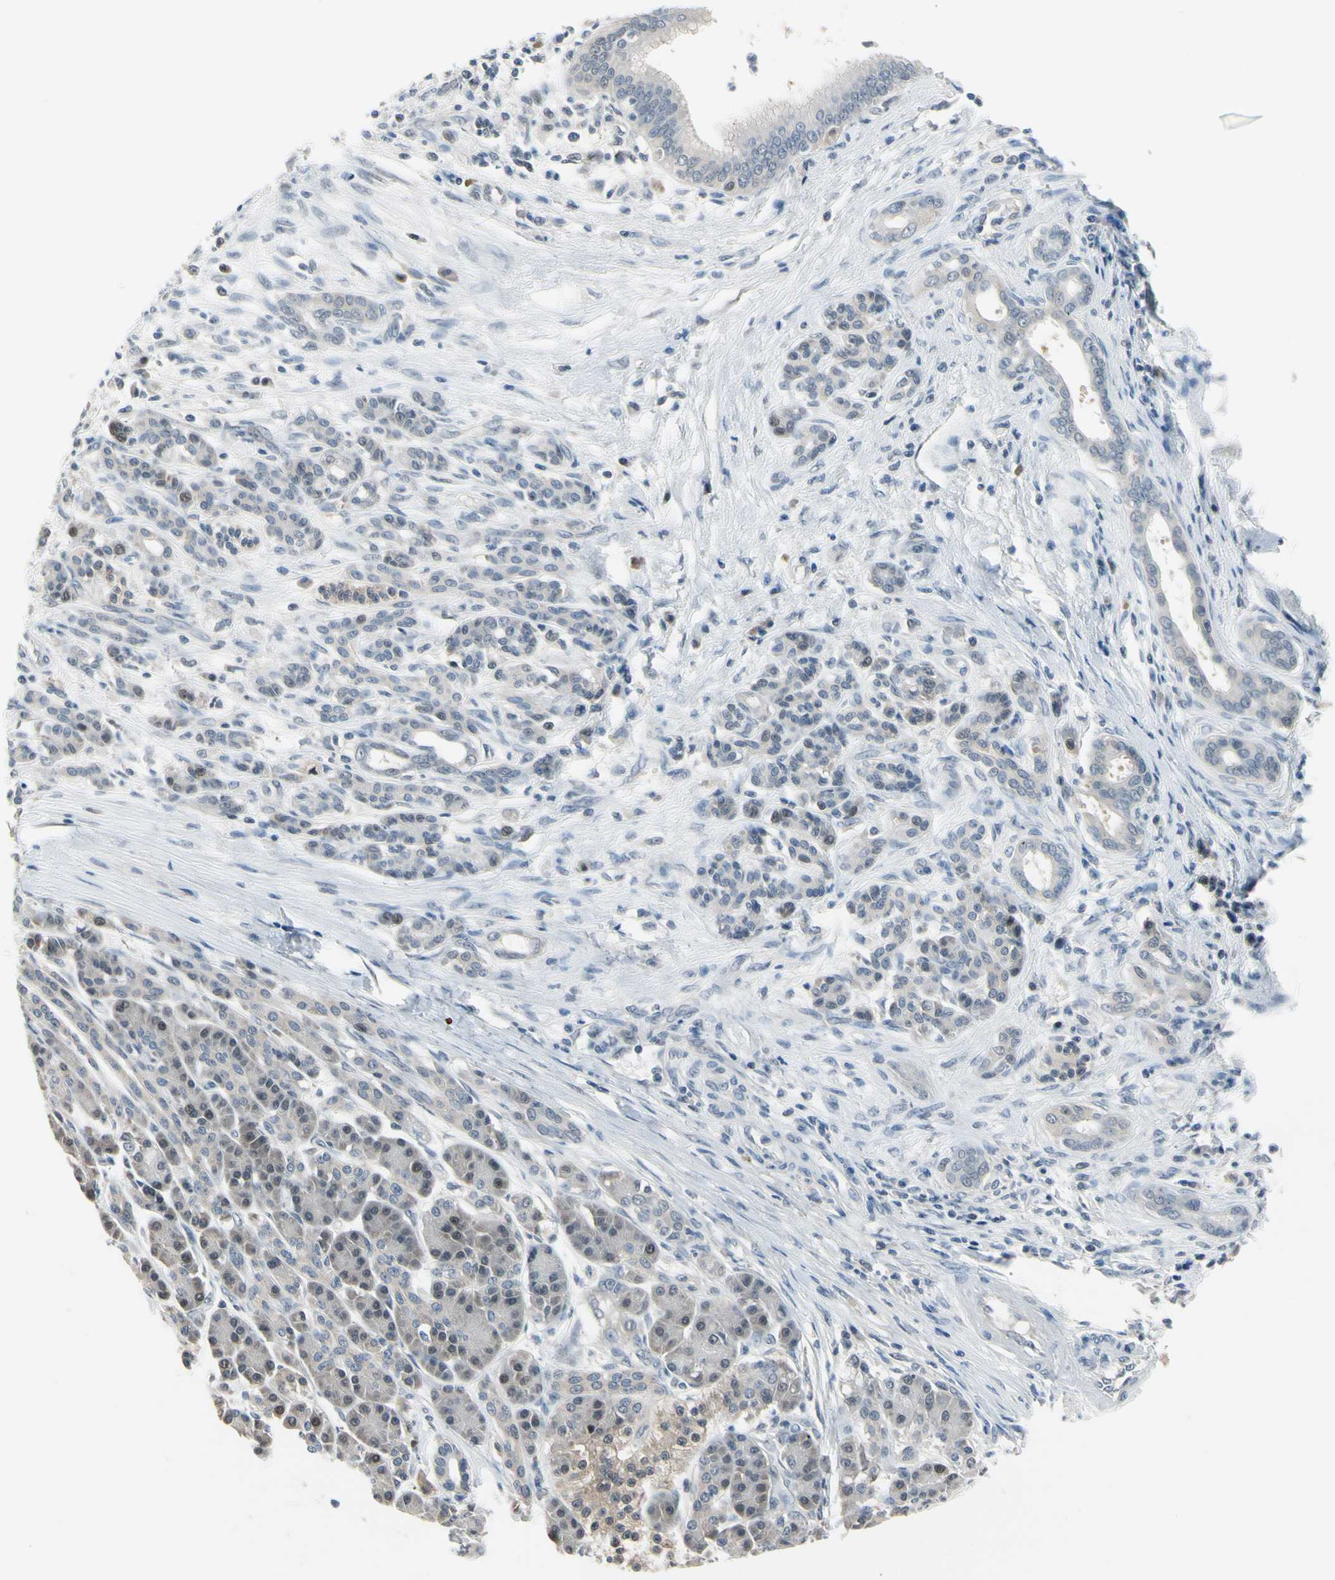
{"staining": {"intensity": "weak", "quantity": "25%-75%", "location": "nuclear"}, "tissue": "pancreatic cancer", "cell_type": "Tumor cells", "image_type": "cancer", "snomed": [{"axis": "morphology", "description": "Adenocarcinoma, NOS"}, {"axis": "topography", "description": "Pancreas"}], "caption": "IHC of pancreatic adenocarcinoma reveals low levels of weak nuclear staining in approximately 25%-75% of tumor cells.", "gene": "HSPA4", "patient": {"sex": "male", "age": 59}}